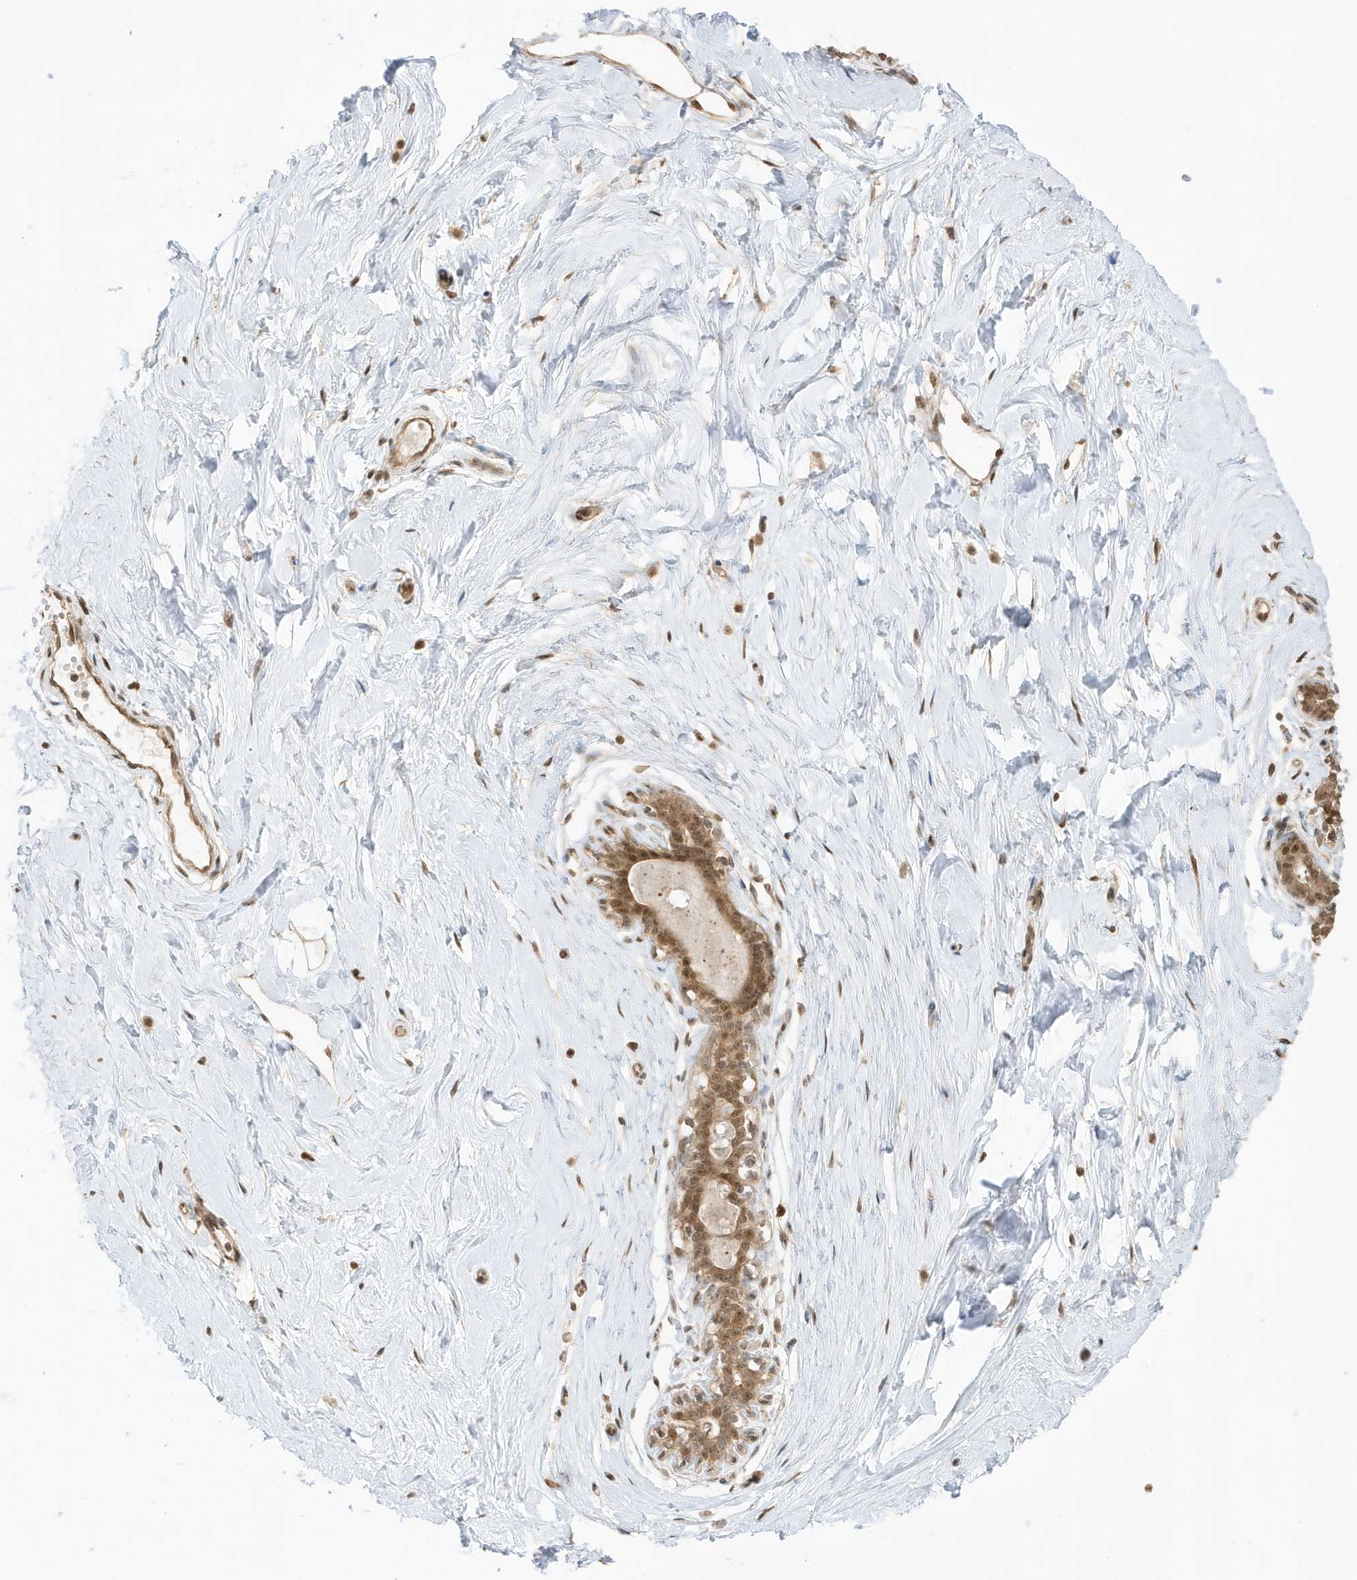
{"staining": {"intensity": "weak", "quantity": "25%-75%", "location": "nuclear"}, "tissue": "breast", "cell_type": "Adipocytes", "image_type": "normal", "snomed": [{"axis": "morphology", "description": "Normal tissue, NOS"}, {"axis": "morphology", "description": "Adenoma, NOS"}, {"axis": "topography", "description": "Breast"}], "caption": "Adipocytes exhibit low levels of weak nuclear expression in approximately 25%-75% of cells in unremarkable breast. (Brightfield microscopy of DAB IHC at high magnification).", "gene": "ZBTB41", "patient": {"sex": "female", "age": 23}}